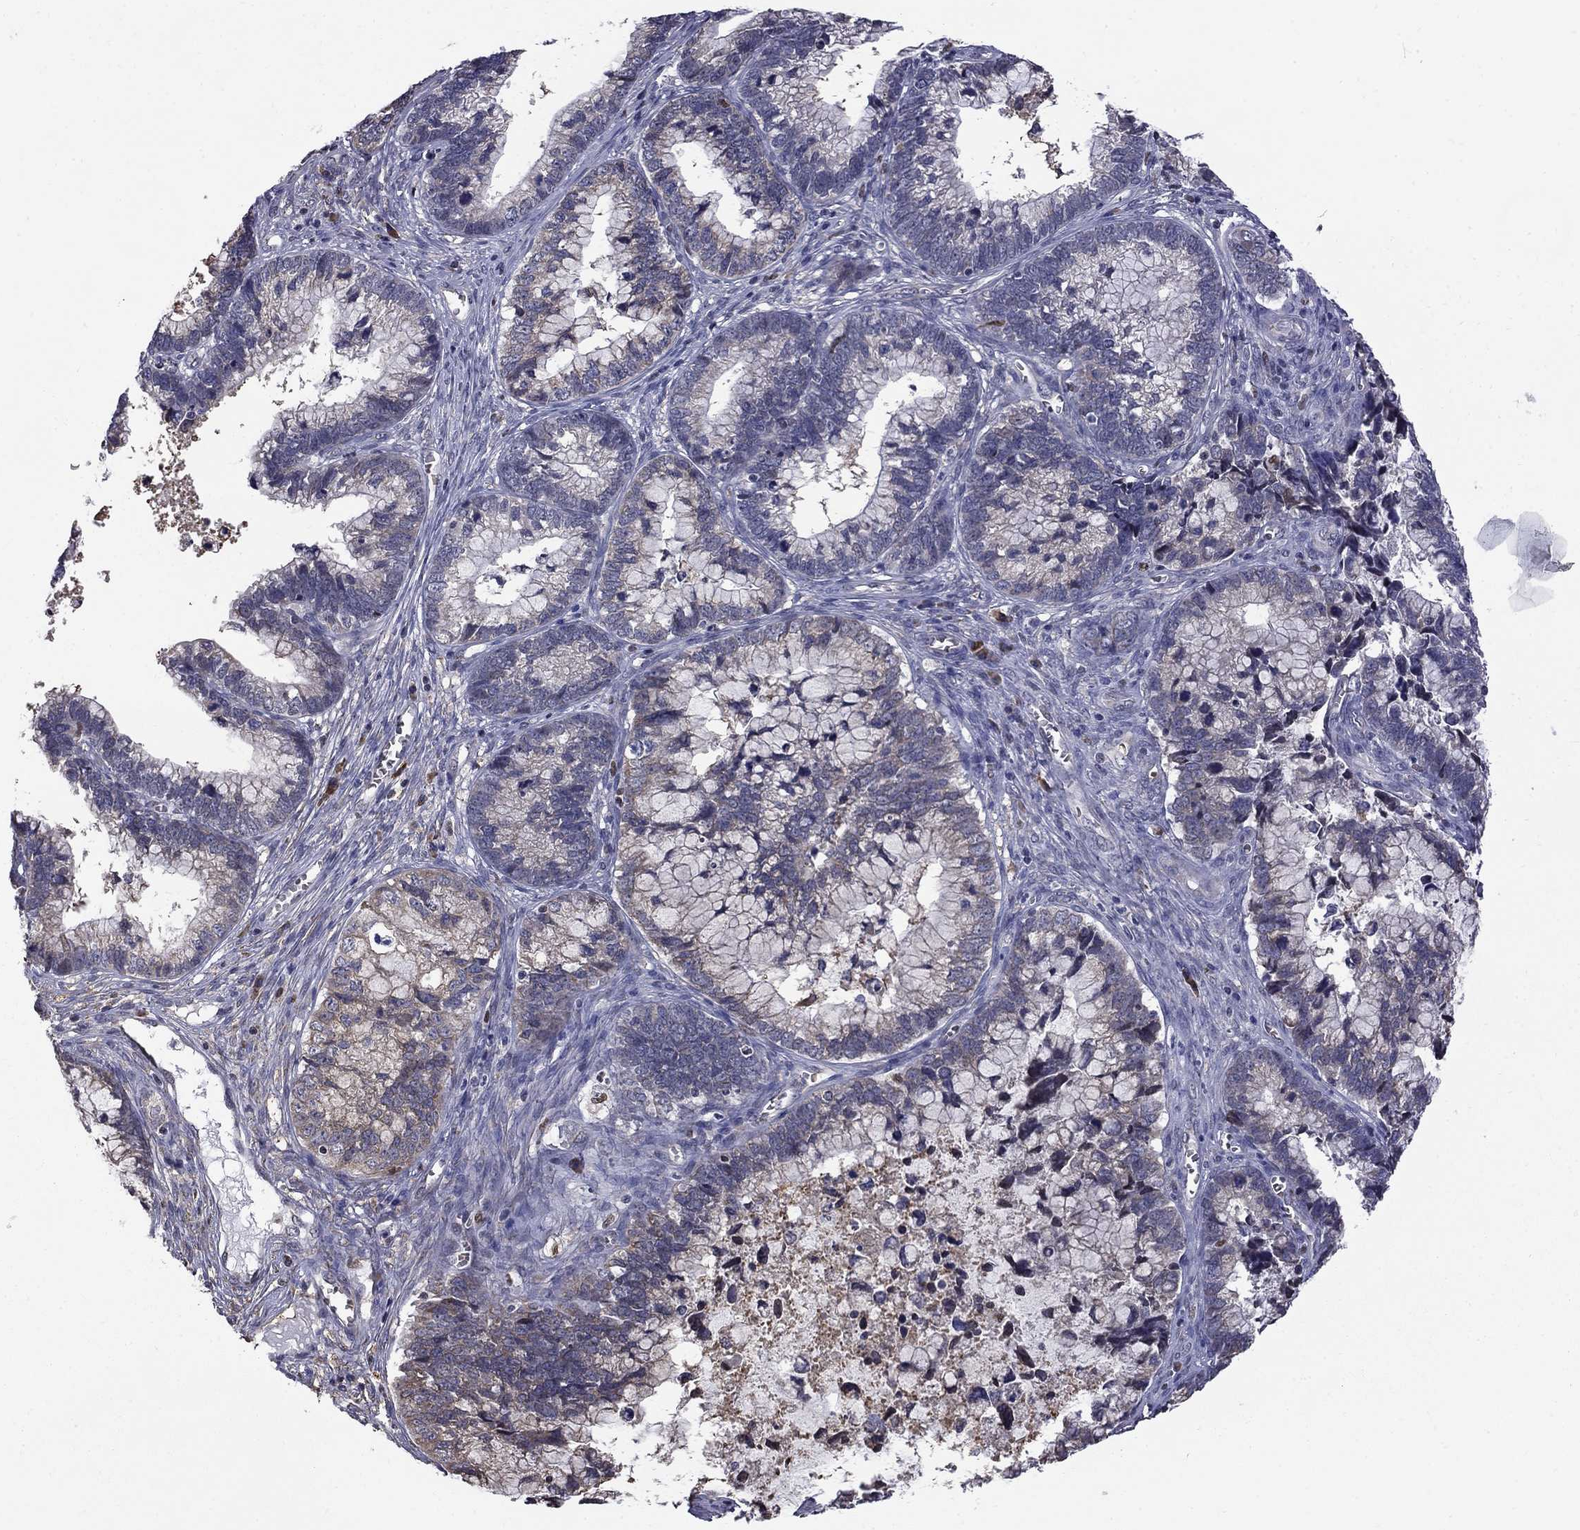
{"staining": {"intensity": "weak", "quantity": "<25%", "location": "cytoplasmic/membranous"}, "tissue": "cervical cancer", "cell_type": "Tumor cells", "image_type": "cancer", "snomed": [{"axis": "morphology", "description": "Adenocarcinoma, NOS"}, {"axis": "topography", "description": "Cervix"}], "caption": "Immunohistochemistry (IHC) image of neoplastic tissue: human adenocarcinoma (cervical) stained with DAB displays no significant protein expression in tumor cells. (Brightfield microscopy of DAB immunohistochemistry at high magnification).", "gene": "HSPB2", "patient": {"sex": "female", "age": 44}}